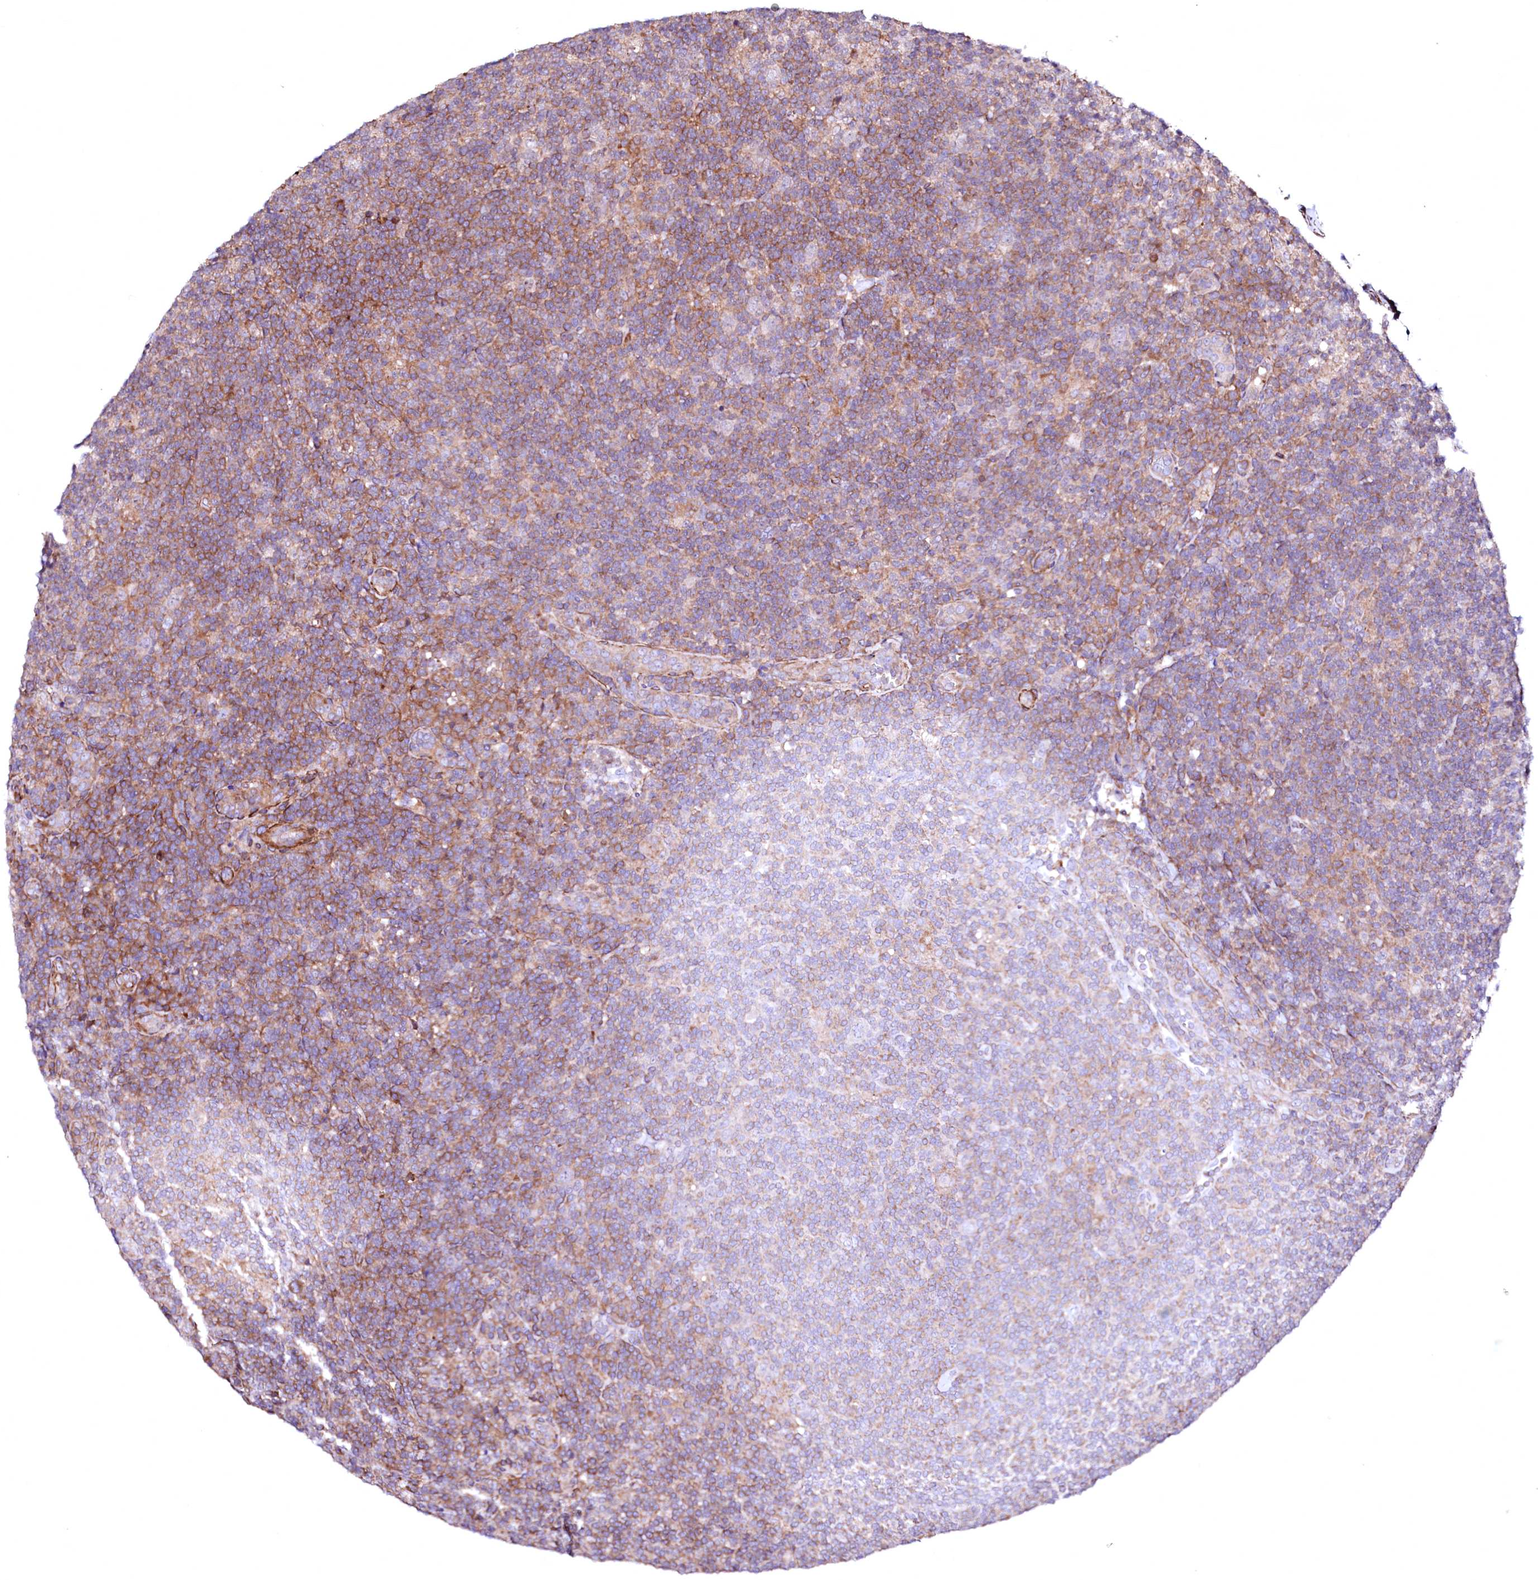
{"staining": {"intensity": "negative", "quantity": "none", "location": "none"}, "tissue": "lymphoma", "cell_type": "Tumor cells", "image_type": "cancer", "snomed": [{"axis": "morphology", "description": "Hodgkin's disease, NOS"}, {"axis": "topography", "description": "Lymph node"}], "caption": "Histopathology image shows no protein positivity in tumor cells of lymphoma tissue. (Brightfield microscopy of DAB (3,3'-diaminobenzidine) immunohistochemistry (IHC) at high magnification).", "gene": "GPR176", "patient": {"sex": "female", "age": 57}}